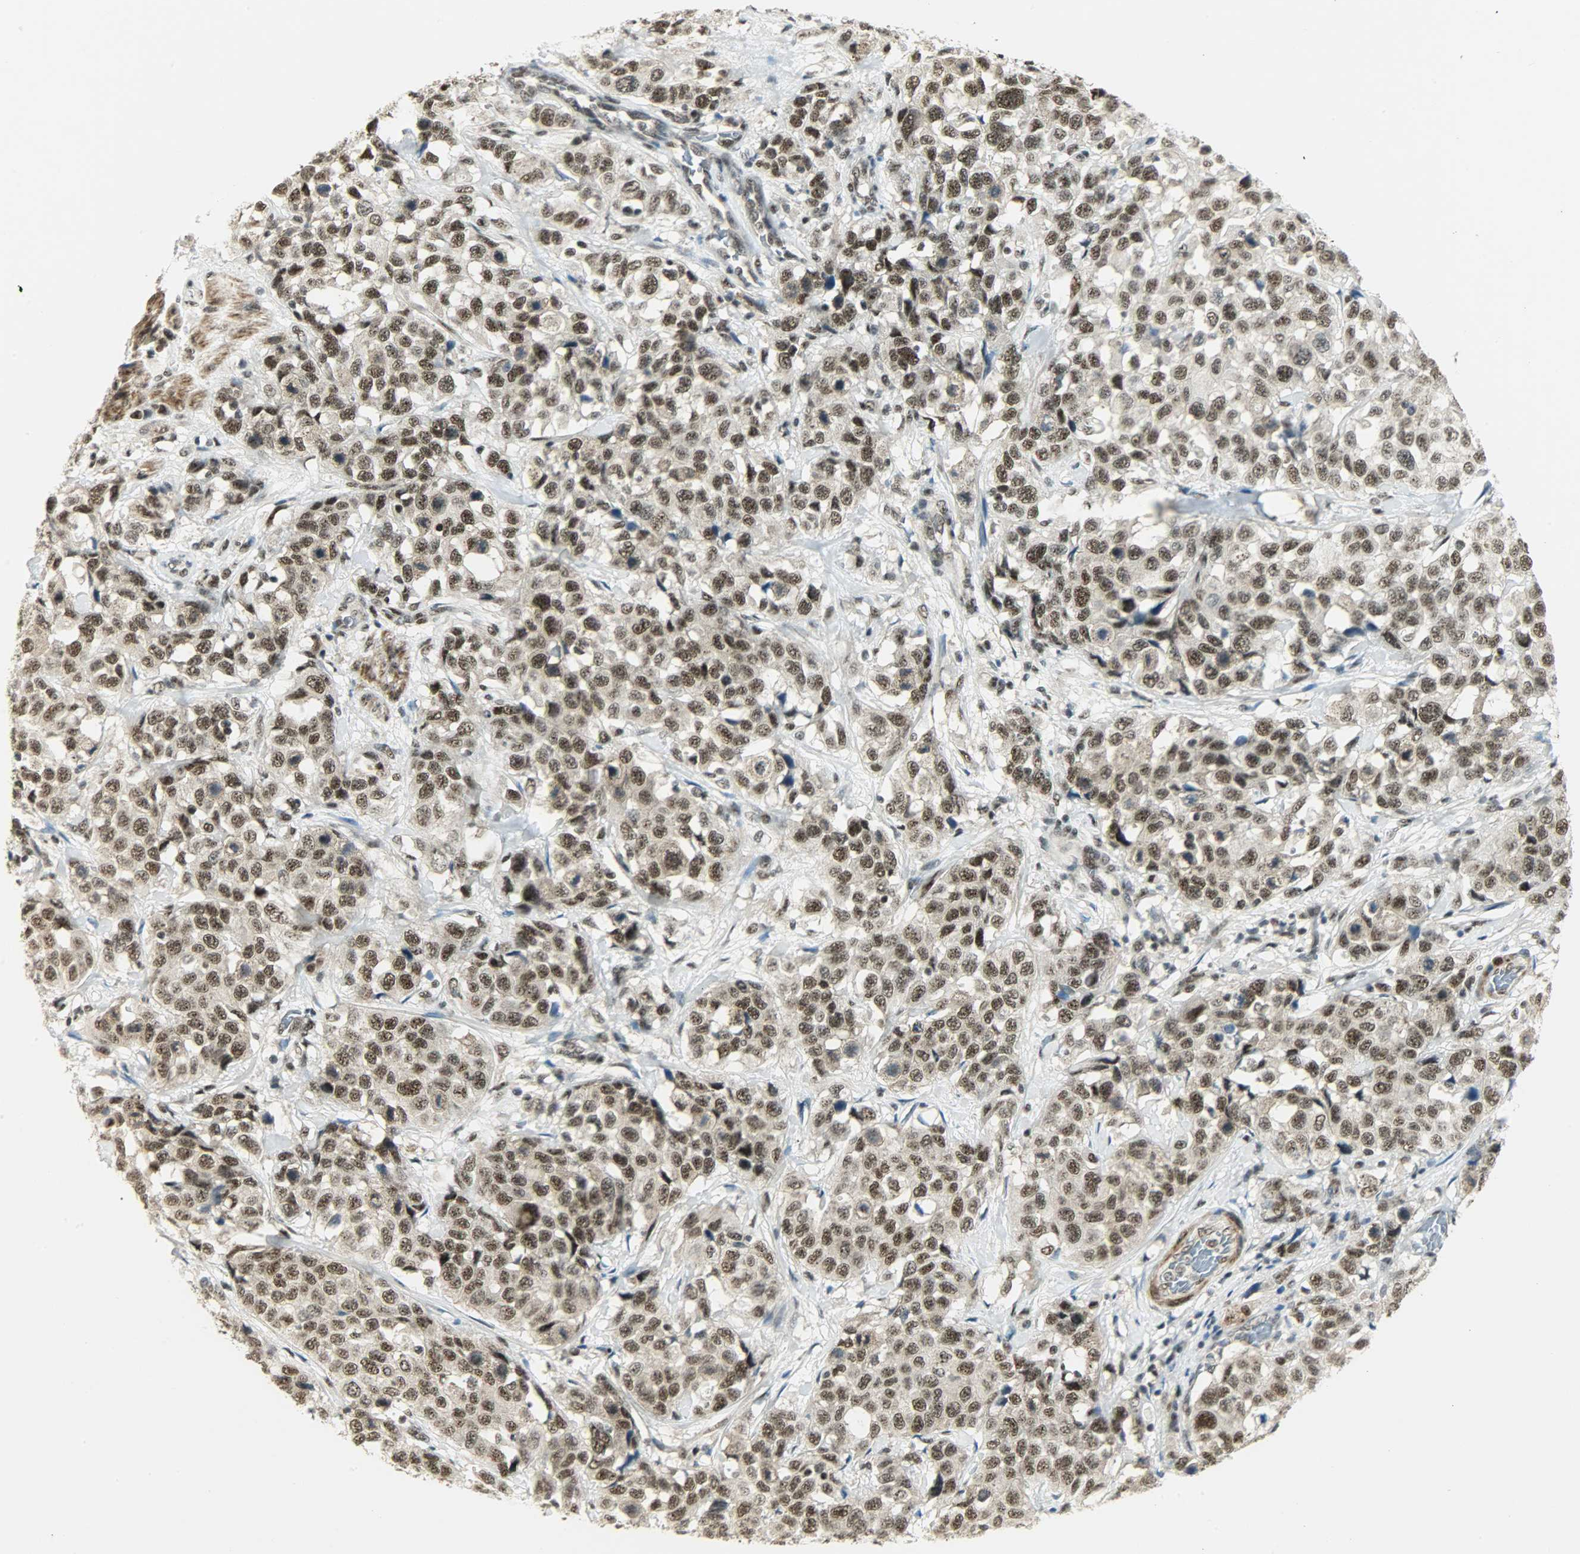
{"staining": {"intensity": "strong", "quantity": ">75%", "location": "nuclear"}, "tissue": "stomach cancer", "cell_type": "Tumor cells", "image_type": "cancer", "snomed": [{"axis": "morphology", "description": "Normal tissue, NOS"}, {"axis": "morphology", "description": "Adenocarcinoma, NOS"}, {"axis": "topography", "description": "Stomach"}], "caption": "DAB (3,3'-diaminobenzidine) immunohistochemical staining of stomach adenocarcinoma reveals strong nuclear protein expression in approximately >75% of tumor cells.", "gene": "SUGP1", "patient": {"sex": "male", "age": 48}}